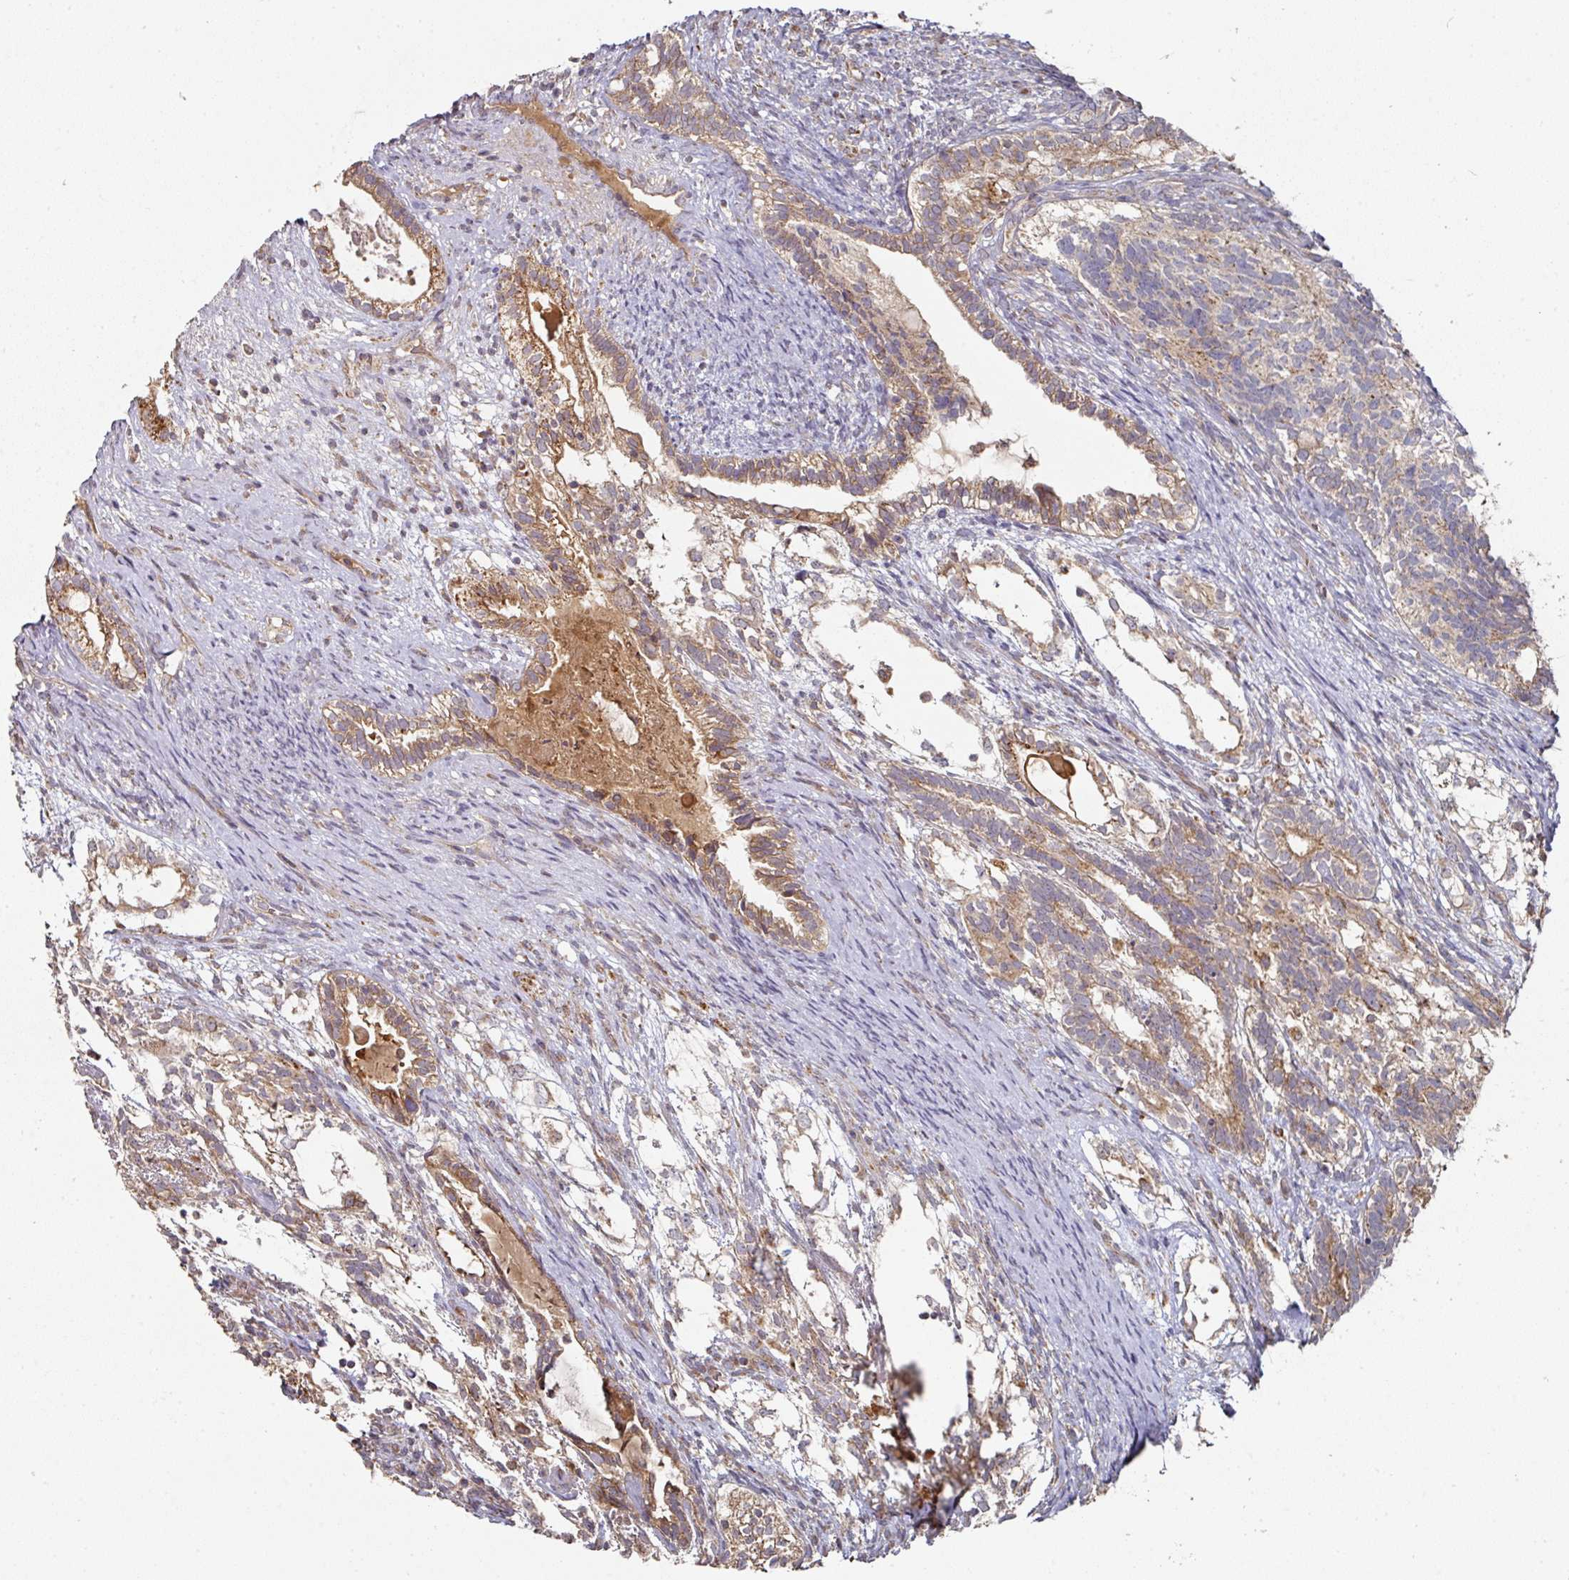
{"staining": {"intensity": "weak", "quantity": "25%-75%", "location": "cytoplasmic/membranous"}, "tissue": "testis cancer", "cell_type": "Tumor cells", "image_type": "cancer", "snomed": [{"axis": "morphology", "description": "Seminoma, NOS"}, {"axis": "morphology", "description": "Carcinoma, Embryonal, NOS"}, {"axis": "topography", "description": "Testis"}], "caption": "This micrograph reveals immunohistochemistry staining of testis seminoma, with low weak cytoplasmic/membranous positivity in approximately 25%-75% of tumor cells.", "gene": "DNAJC7", "patient": {"sex": "male", "age": 41}}